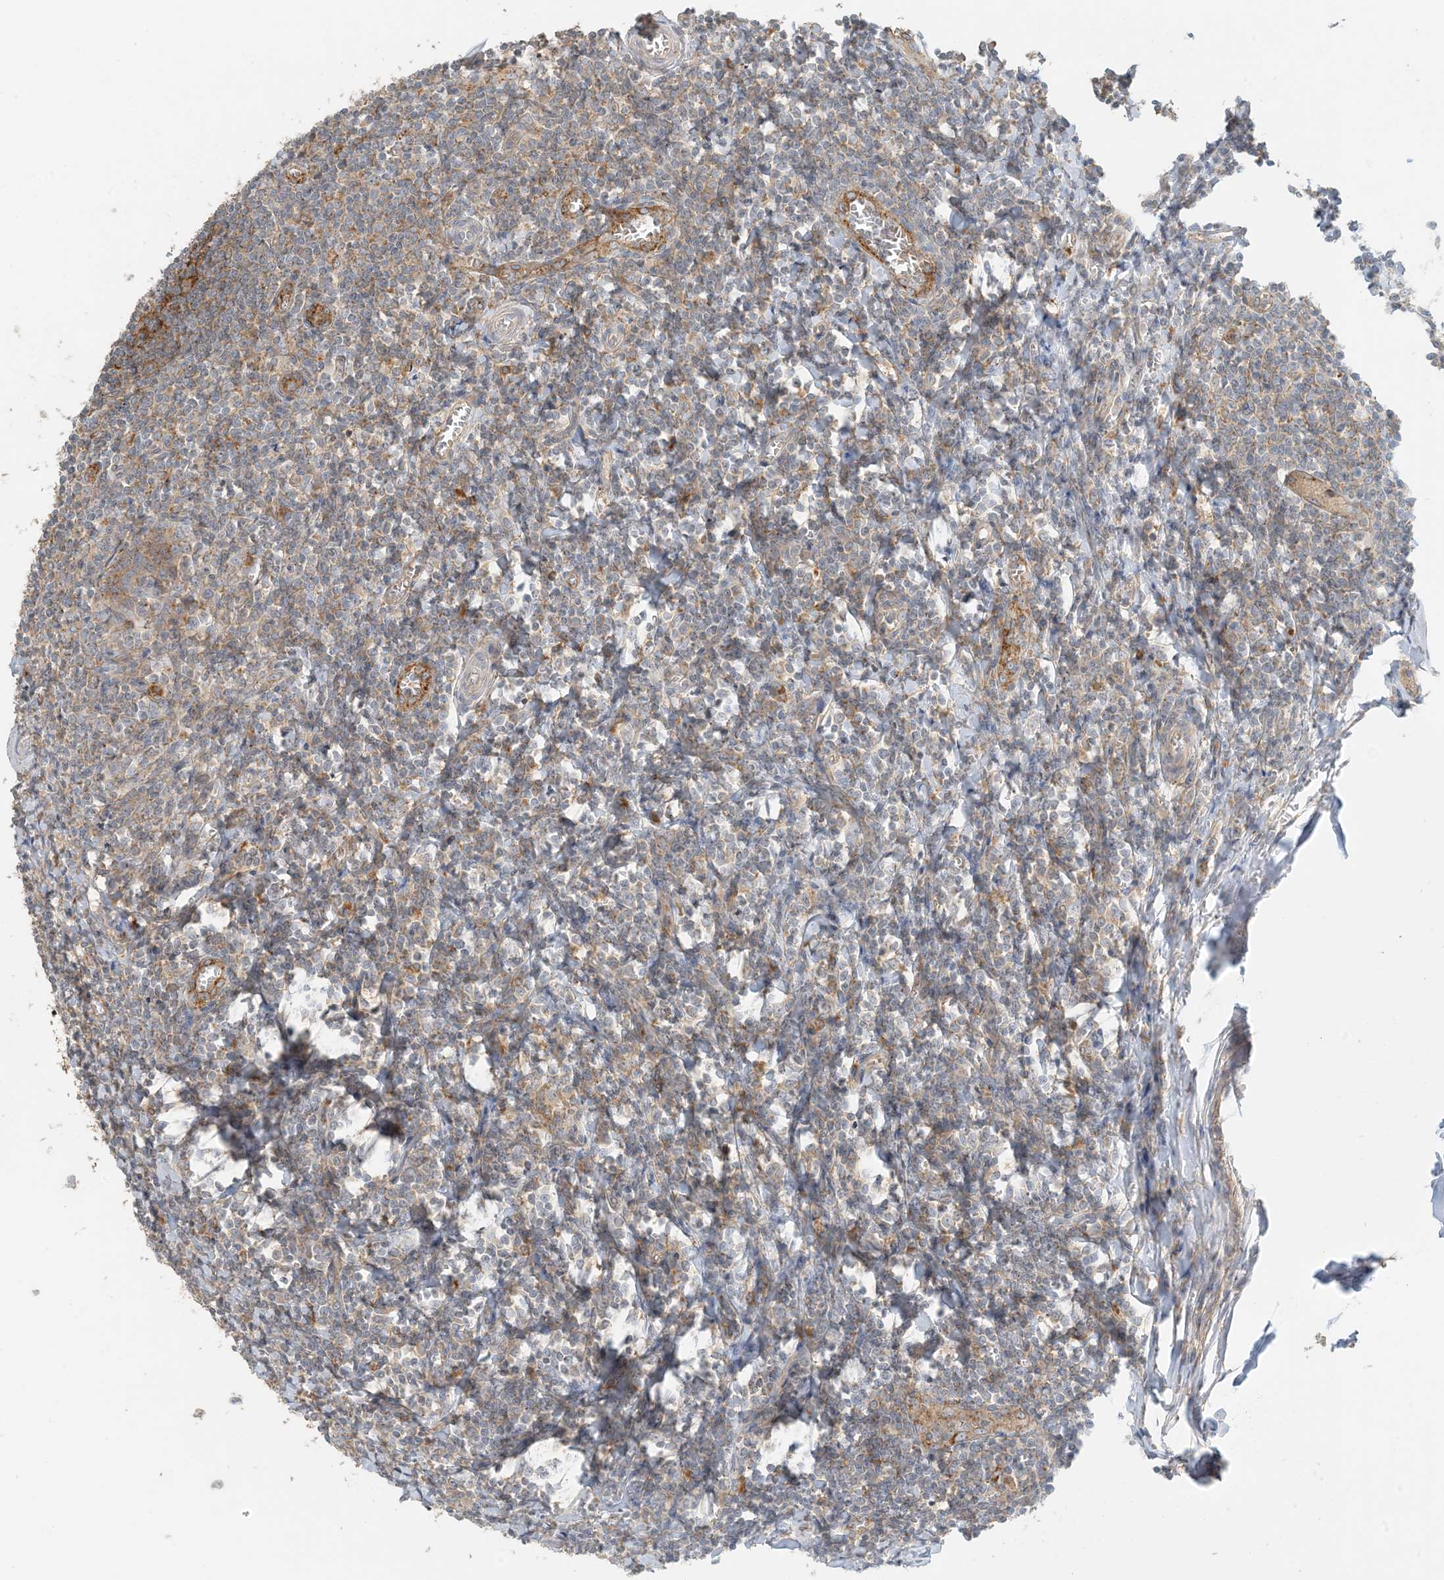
{"staining": {"intensity": "moderate", "quantity": "25%-75%", "location": "cytoplasmic/membranous"}, "tissue": "tonsil", "cell_type": "Germinal center cells", "image_type": "normal", "snomed": [{"axis": "morphology", "description": "Normal tissue, NOS"}, {"axis": "topography", "description": "Tonsil"}], "caption": "Brown immunohistochemical staining in benign tonsil reveals moderate cytoplasmic/membranous expression in approximately 25%-75% of germinal center cells. (Stains: DAB in brown, nuclei in blue, Microscopy: brightfield microscopy at high magnification).", "gene": "SPPL2A", "patient": {"sex": "male", "age": 27}}